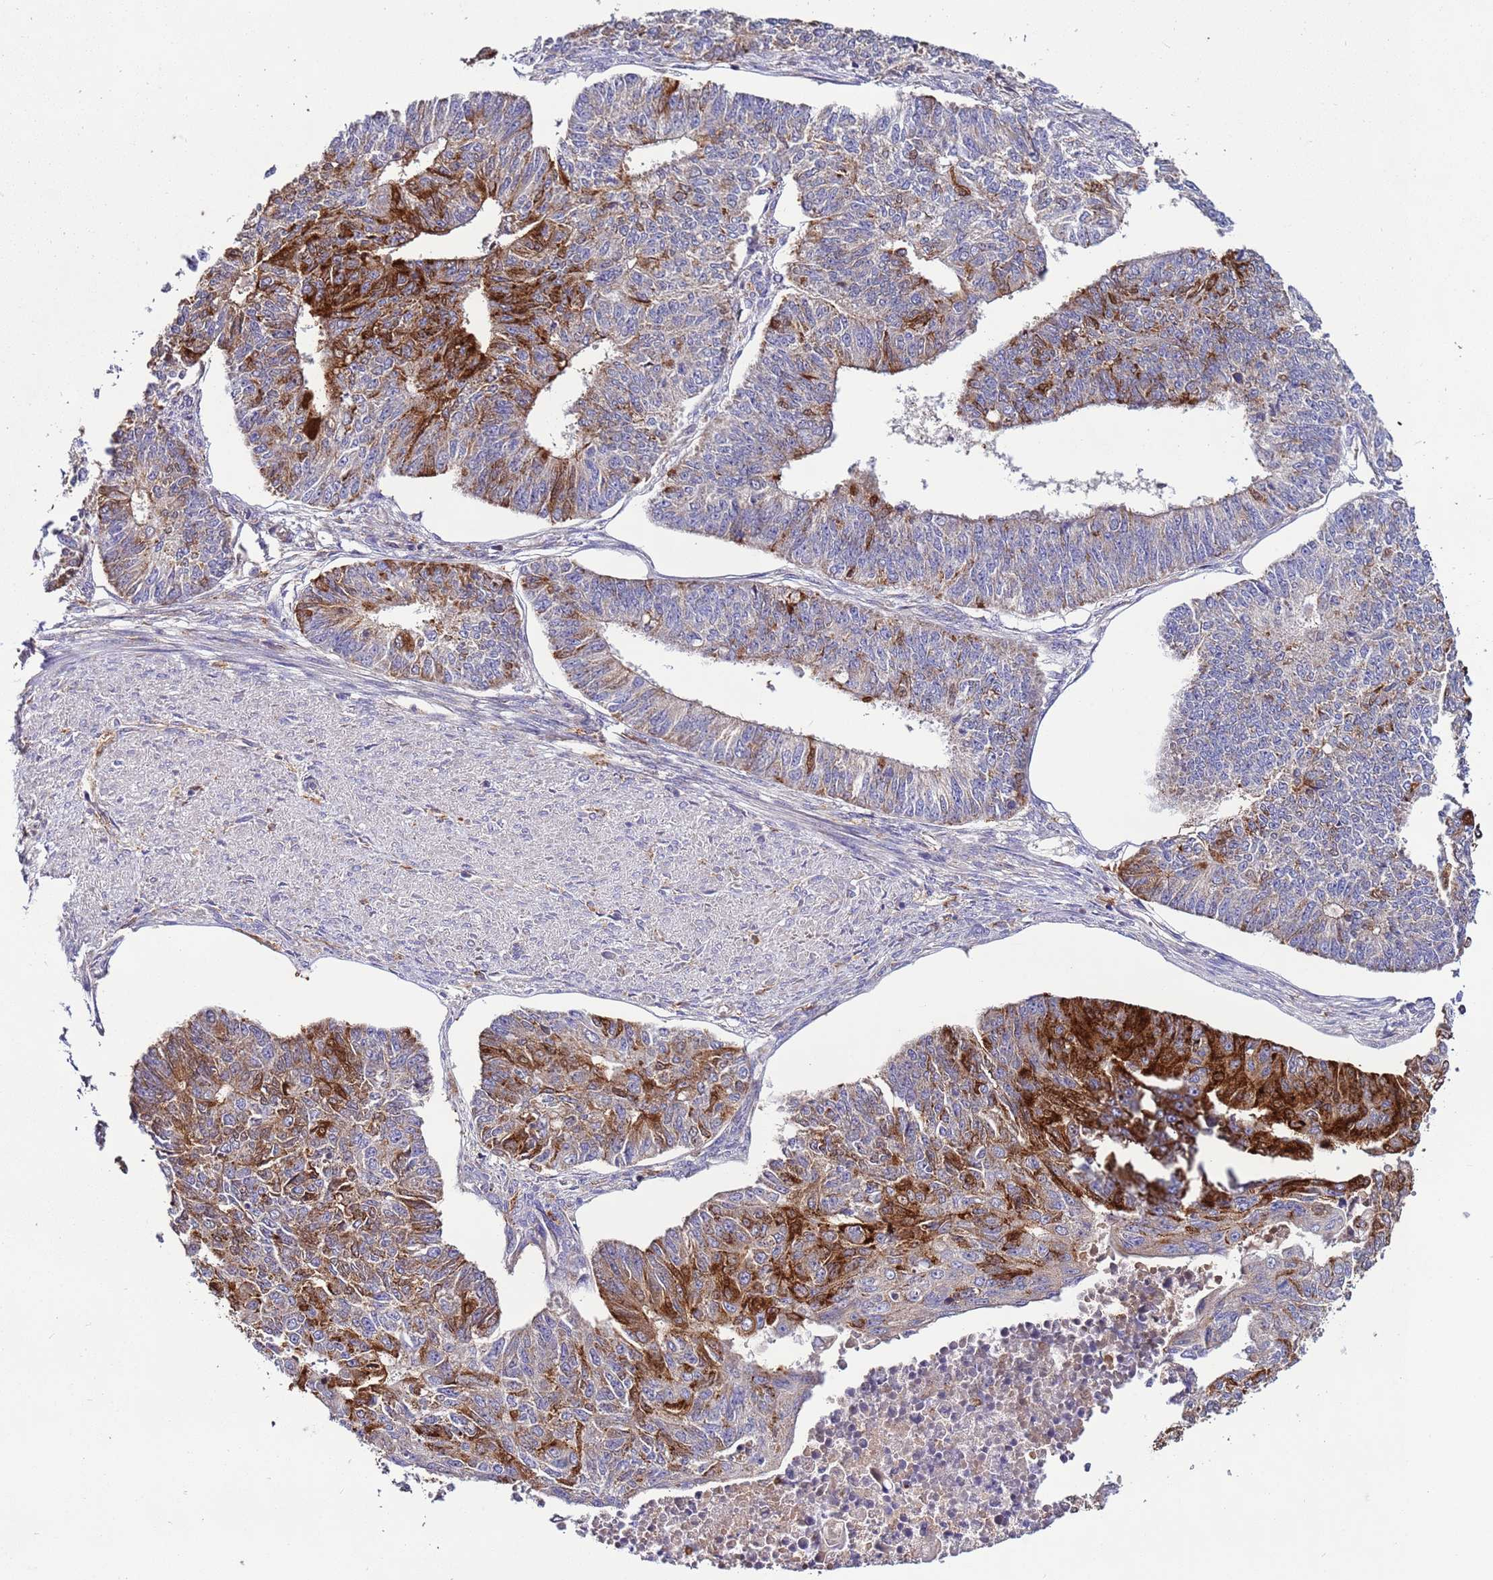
{"staining": {"intensity": "strong", "quantity": "<25%", "location": "cytoplasmic/membranous"}, "tissue": "endometrial cancer", "cell_type": "Tumor cells", "image_type": "cancer", "snomed": [{"axis": "morphology", "description": "Adenocarcinoma, NOS"}, {"axis": "topography", "description": "Endometrium"}], "caption": "Endometrial cancer was stained to show a protein in brown. There is medium levels of strong cytoplasmic/membranous expression in approximately <25% of tumor cells.", "gene": "SPCS1", "patient": {"sex": "female", "age": 32}}